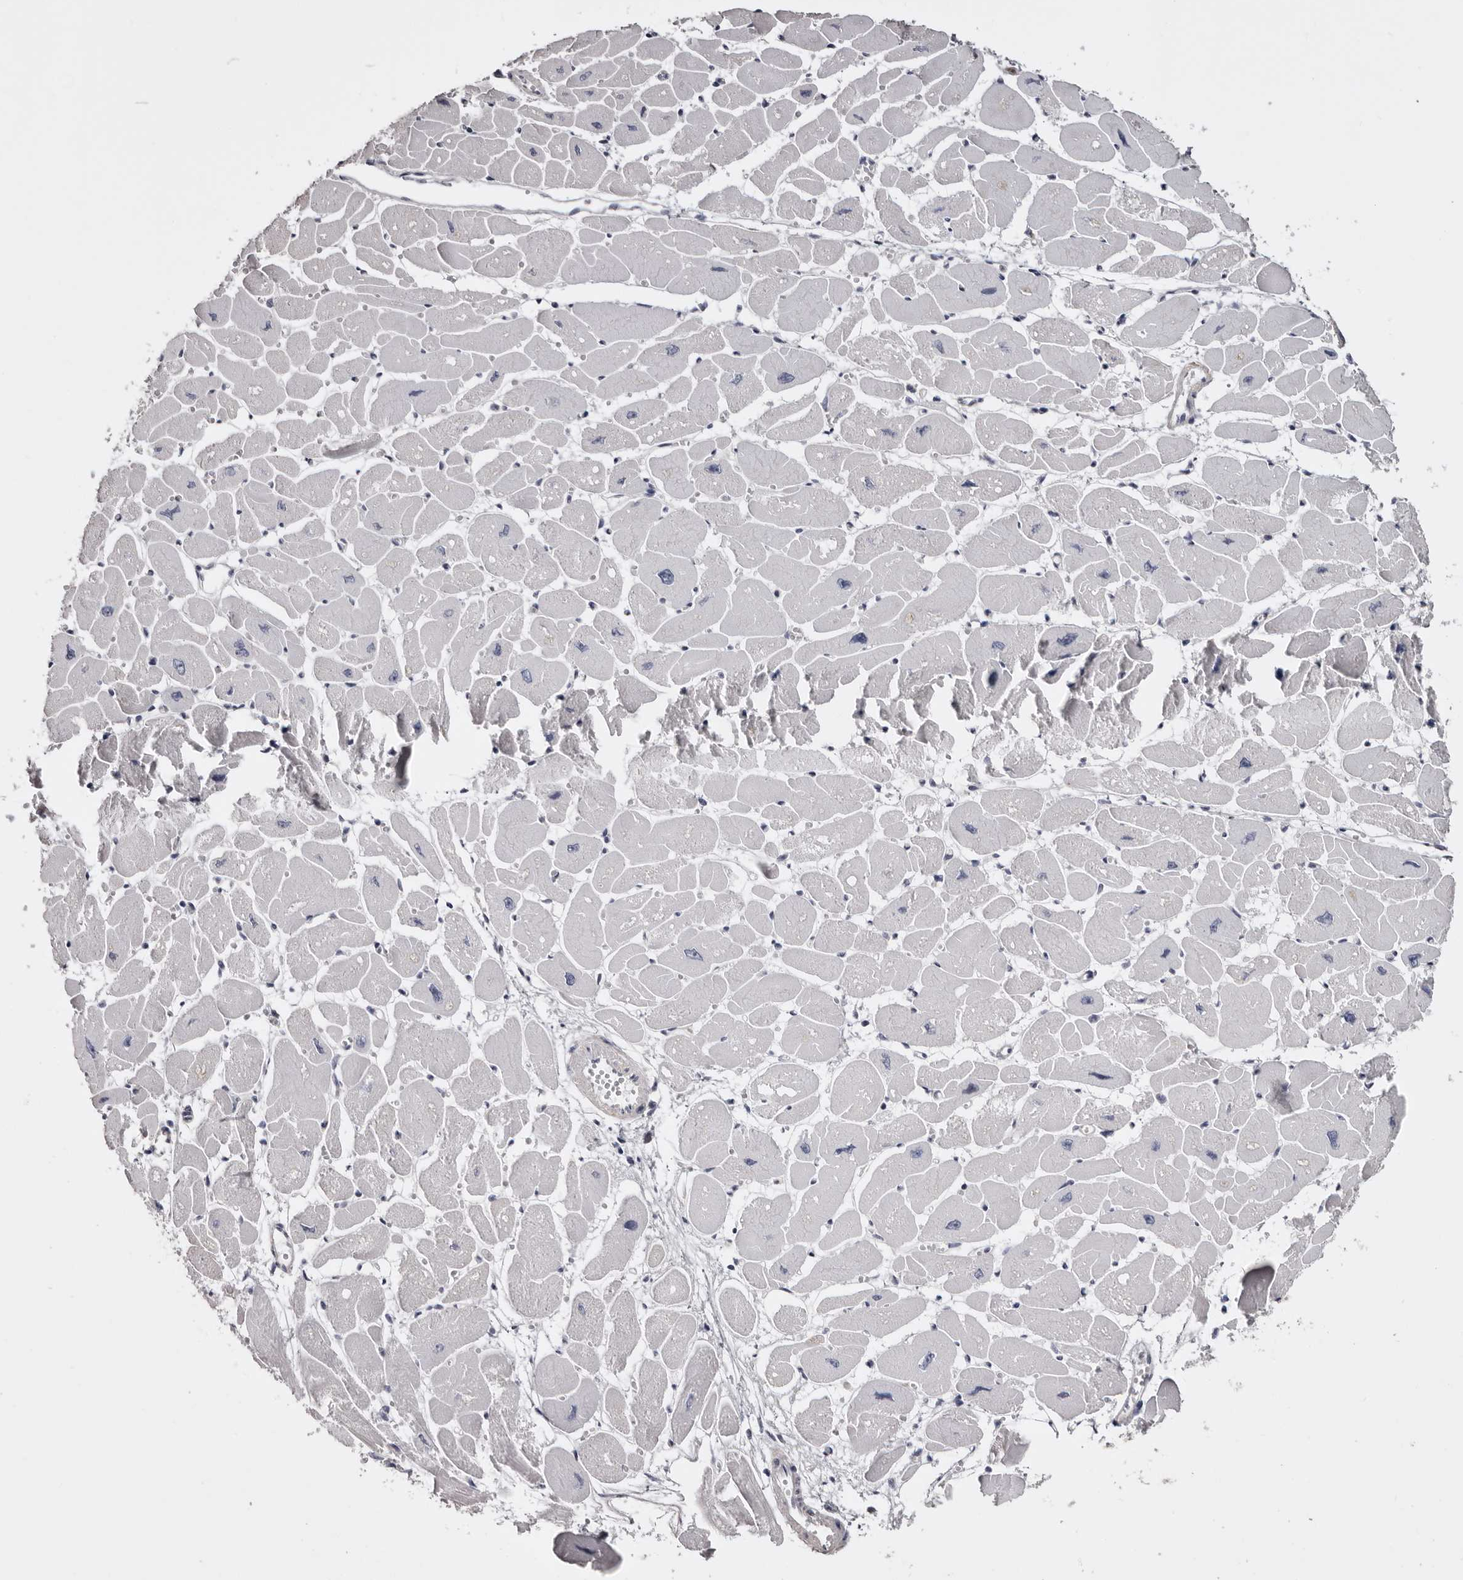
{"staining": {"intensity": "negative", "quantity": "none", "location": "none"}, "tissue": "heart muscle", "cell_type": "Cardiomyocytes", "image_type": "normal", "snomed": [{"axis": "morphology", "description": "Normal tissue, NOS"}, {"axis": "topography", "description": "Heart"}], "caption": "Cardiomyocytes are negative for protein expression in unremarkable human heart muscle. Brightfield microscopy of immunohistochemistry stained with DAB (3,3'-diaminobenzidine) (brown) and hematoxylin (blue), captured at high magnification.", "gene": "LAD1", "patient": {"sex": "female", "age": 54}}